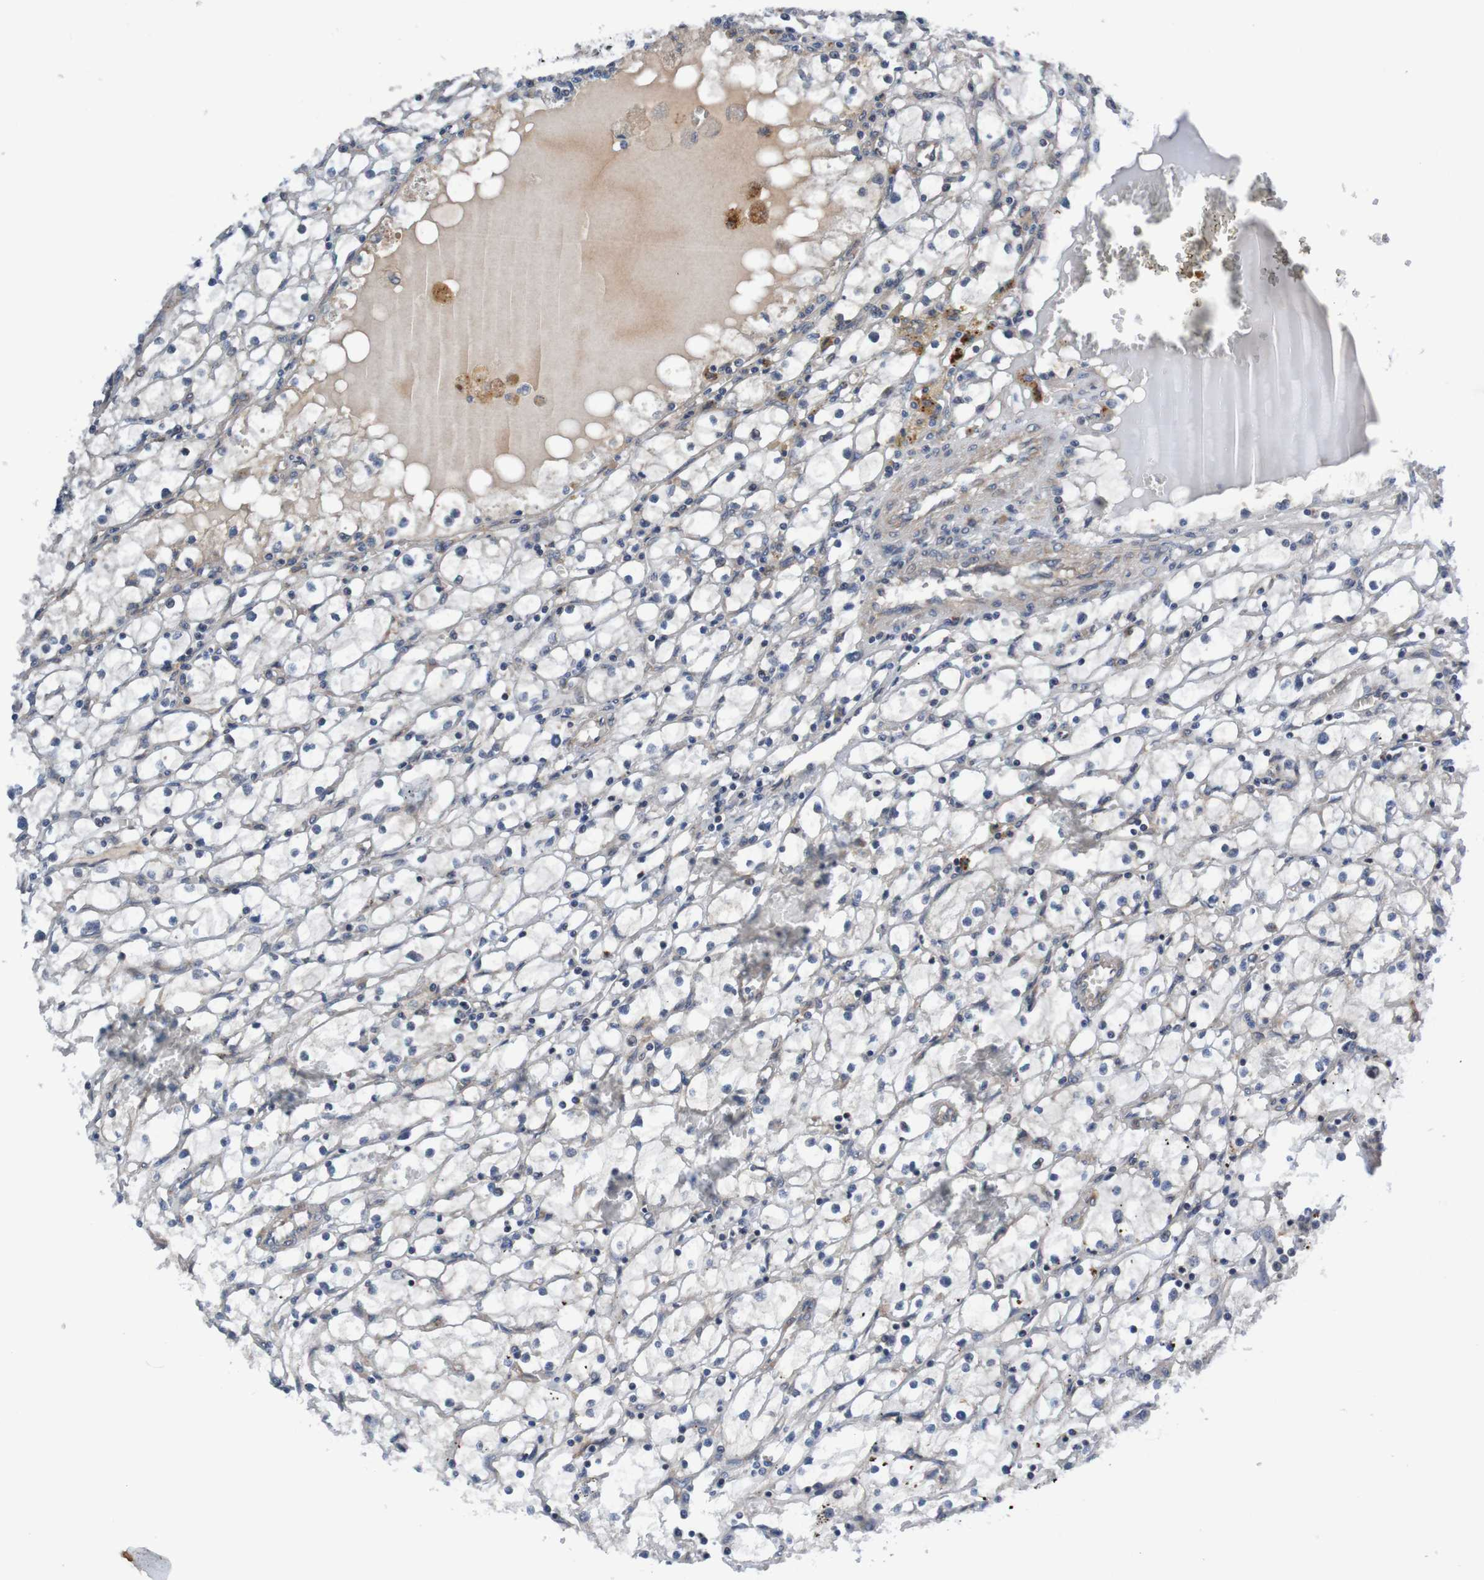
{"staining": {"intensity": "weak", "quantity": "<25%", "location": "cytoplasmic/membranous"}, "tissue": "renal cancer", "cell_type": "Tumor cells", "image_type": "cancer", "snomed": [{"axis": "morphology", "description": "Adenocarcinoma, NOS"}, {"axis": "topography", "description": "Kidney"}], "caption": "Immunohistochemical staining of renal cancer (adenocarcinoma) demonstrates no significant expression in tumor cells.", "gene": "CPED1", "patient": {"sex": "male", "age": 56}}